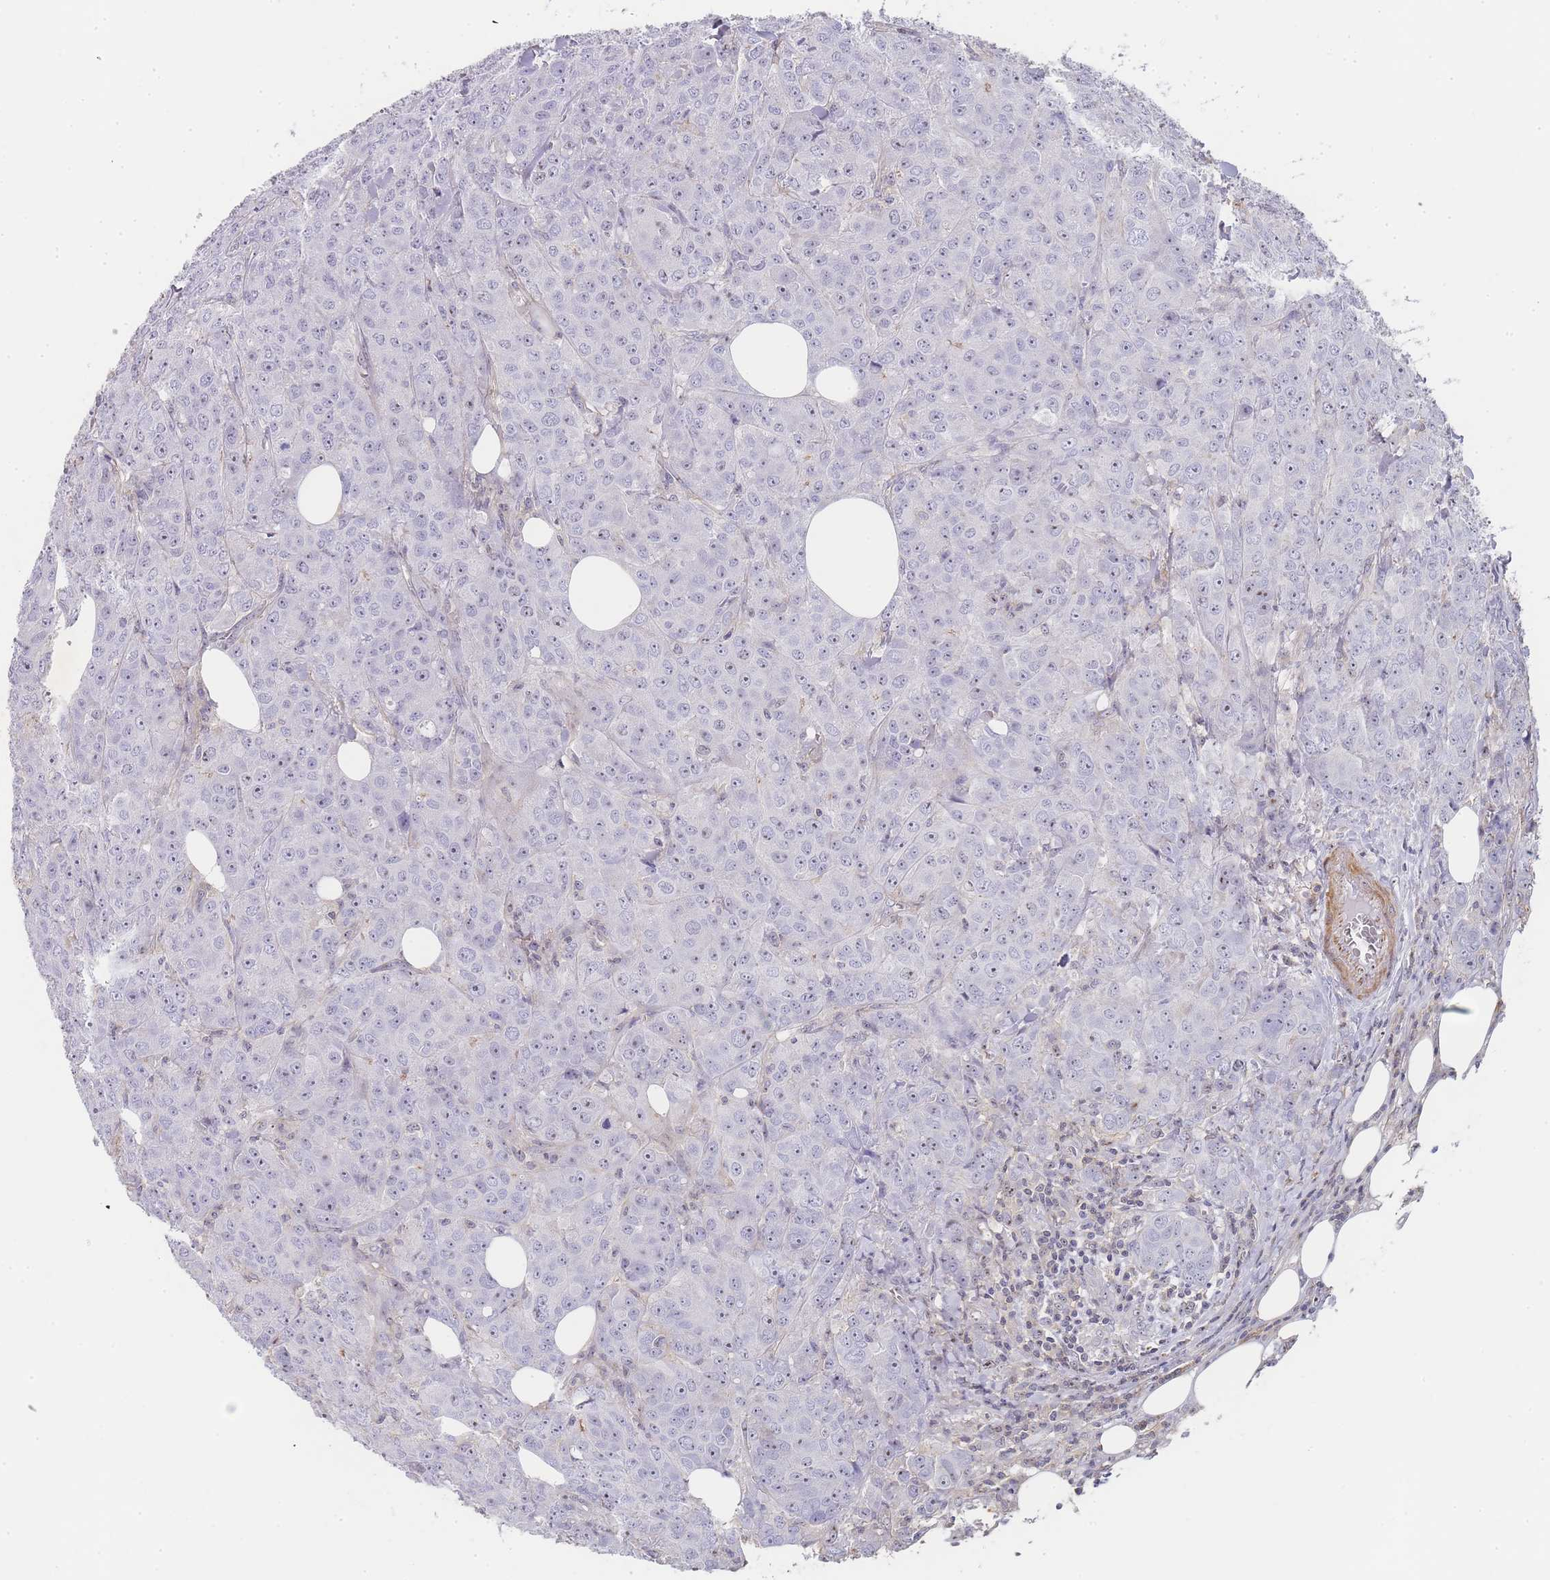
{"staining": {"intensity": "weak", "quantity": ">75%", "location": "nuclear"}, "tissue": "breast cancer", "cell_type": "Tumor cells", "image_type": "cancer", "snomed": [{"axis": "morphology", "description": "Duct carcinoma"}, {"axis": "topography", "description": "Breast"}], "caption": "Human intraductal carcinoma (breast) stained with a brown dye reveals weak nuclear positive expression in approximately >75% of tumor cells.", "gene": "NOP14", "patient": {"sex": "female", "age": 43}}